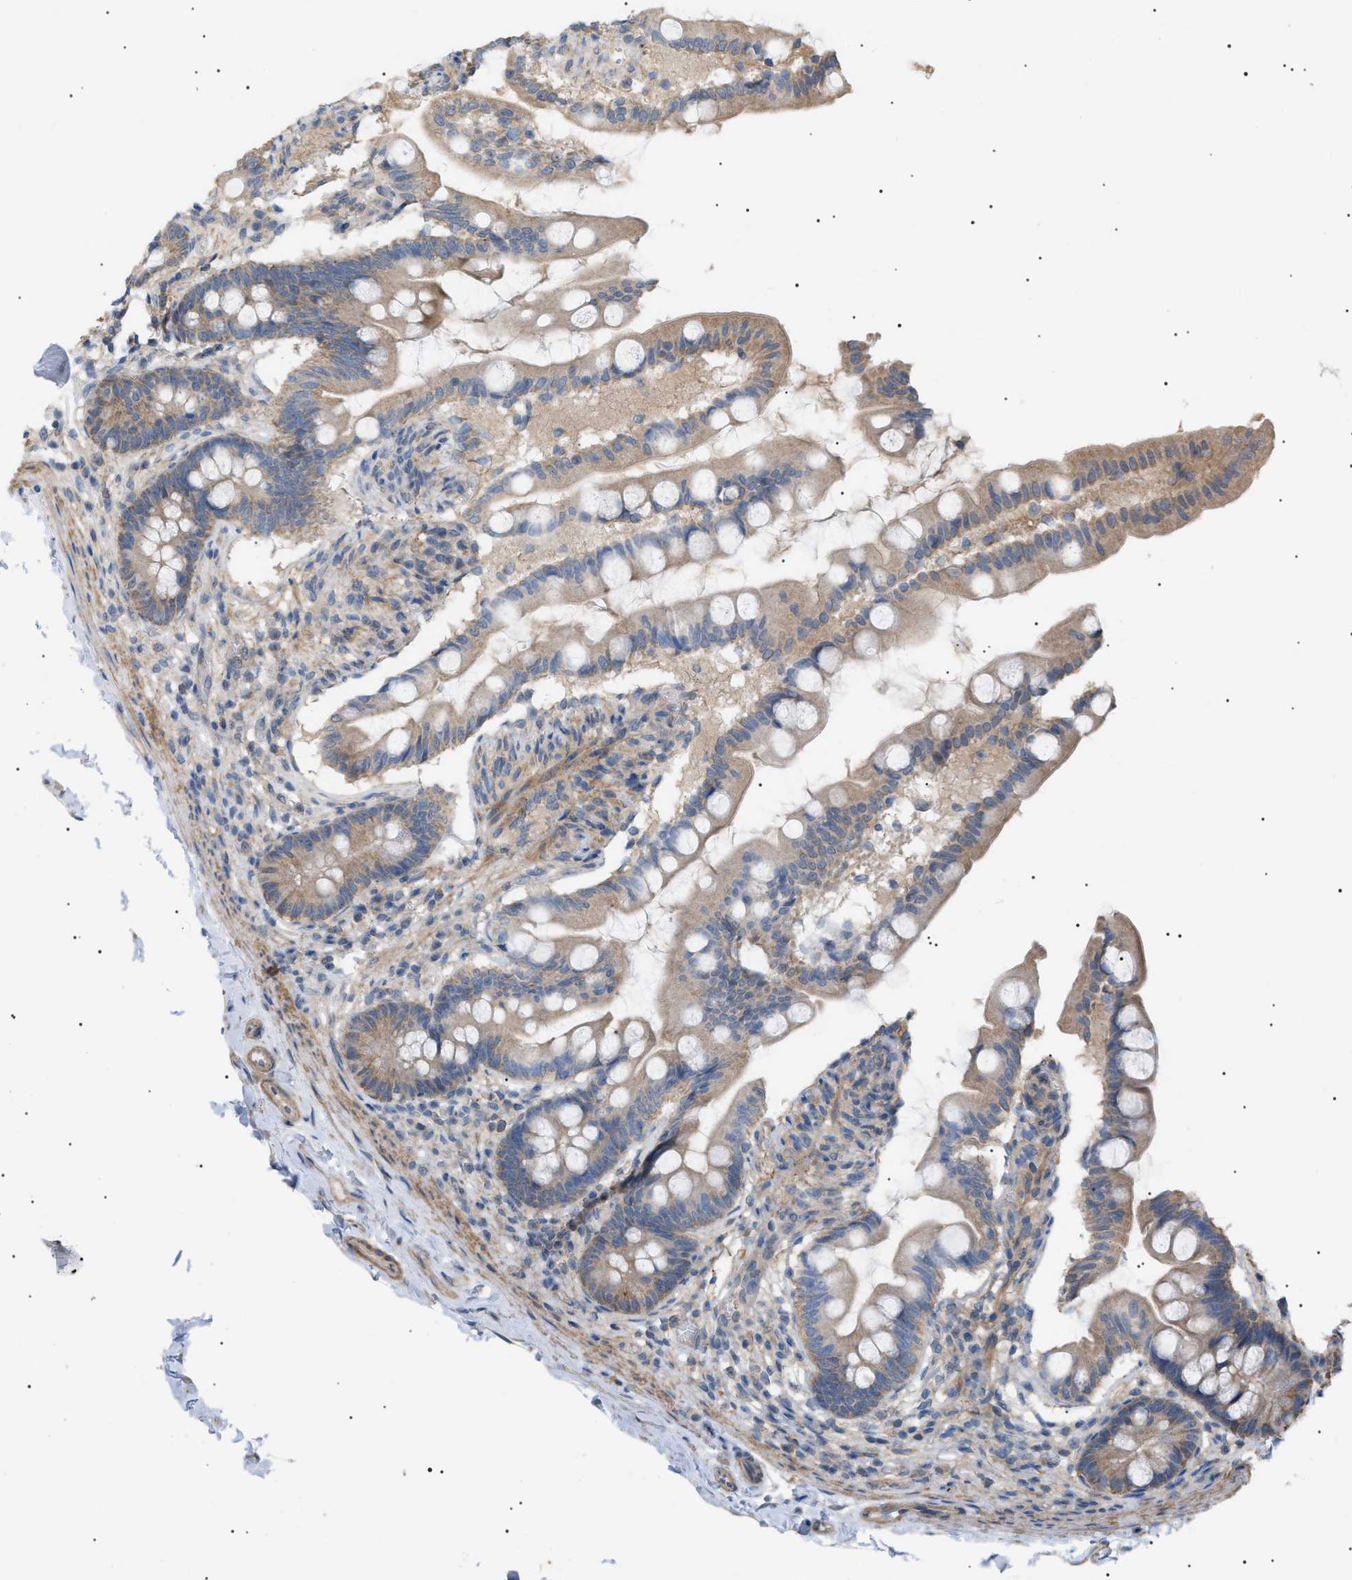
{"staining": {"intensity": "moderate", "quantity": ">75%", "location": "cytoplasmic/membranous"}, "tissue": "small intestine", "cell_type": "Glandular cells", "image_type": "normal", "snomed": [{"axis": "morphology", "description": "Normal tissue, NOS"}, {"axis": "topography", "description": "Small intestine"}], "caption": "High-magnification brightfield microscopy of normal small intestine stained with DAB (brown) and counterstained with hematoxylin (blue). glandular cells exhibit moderate cytoplasmic/membranous staining is identified in about>75% of cells.", "gene": "IRS2", "patient": {"sex": "female", "age": 56}}